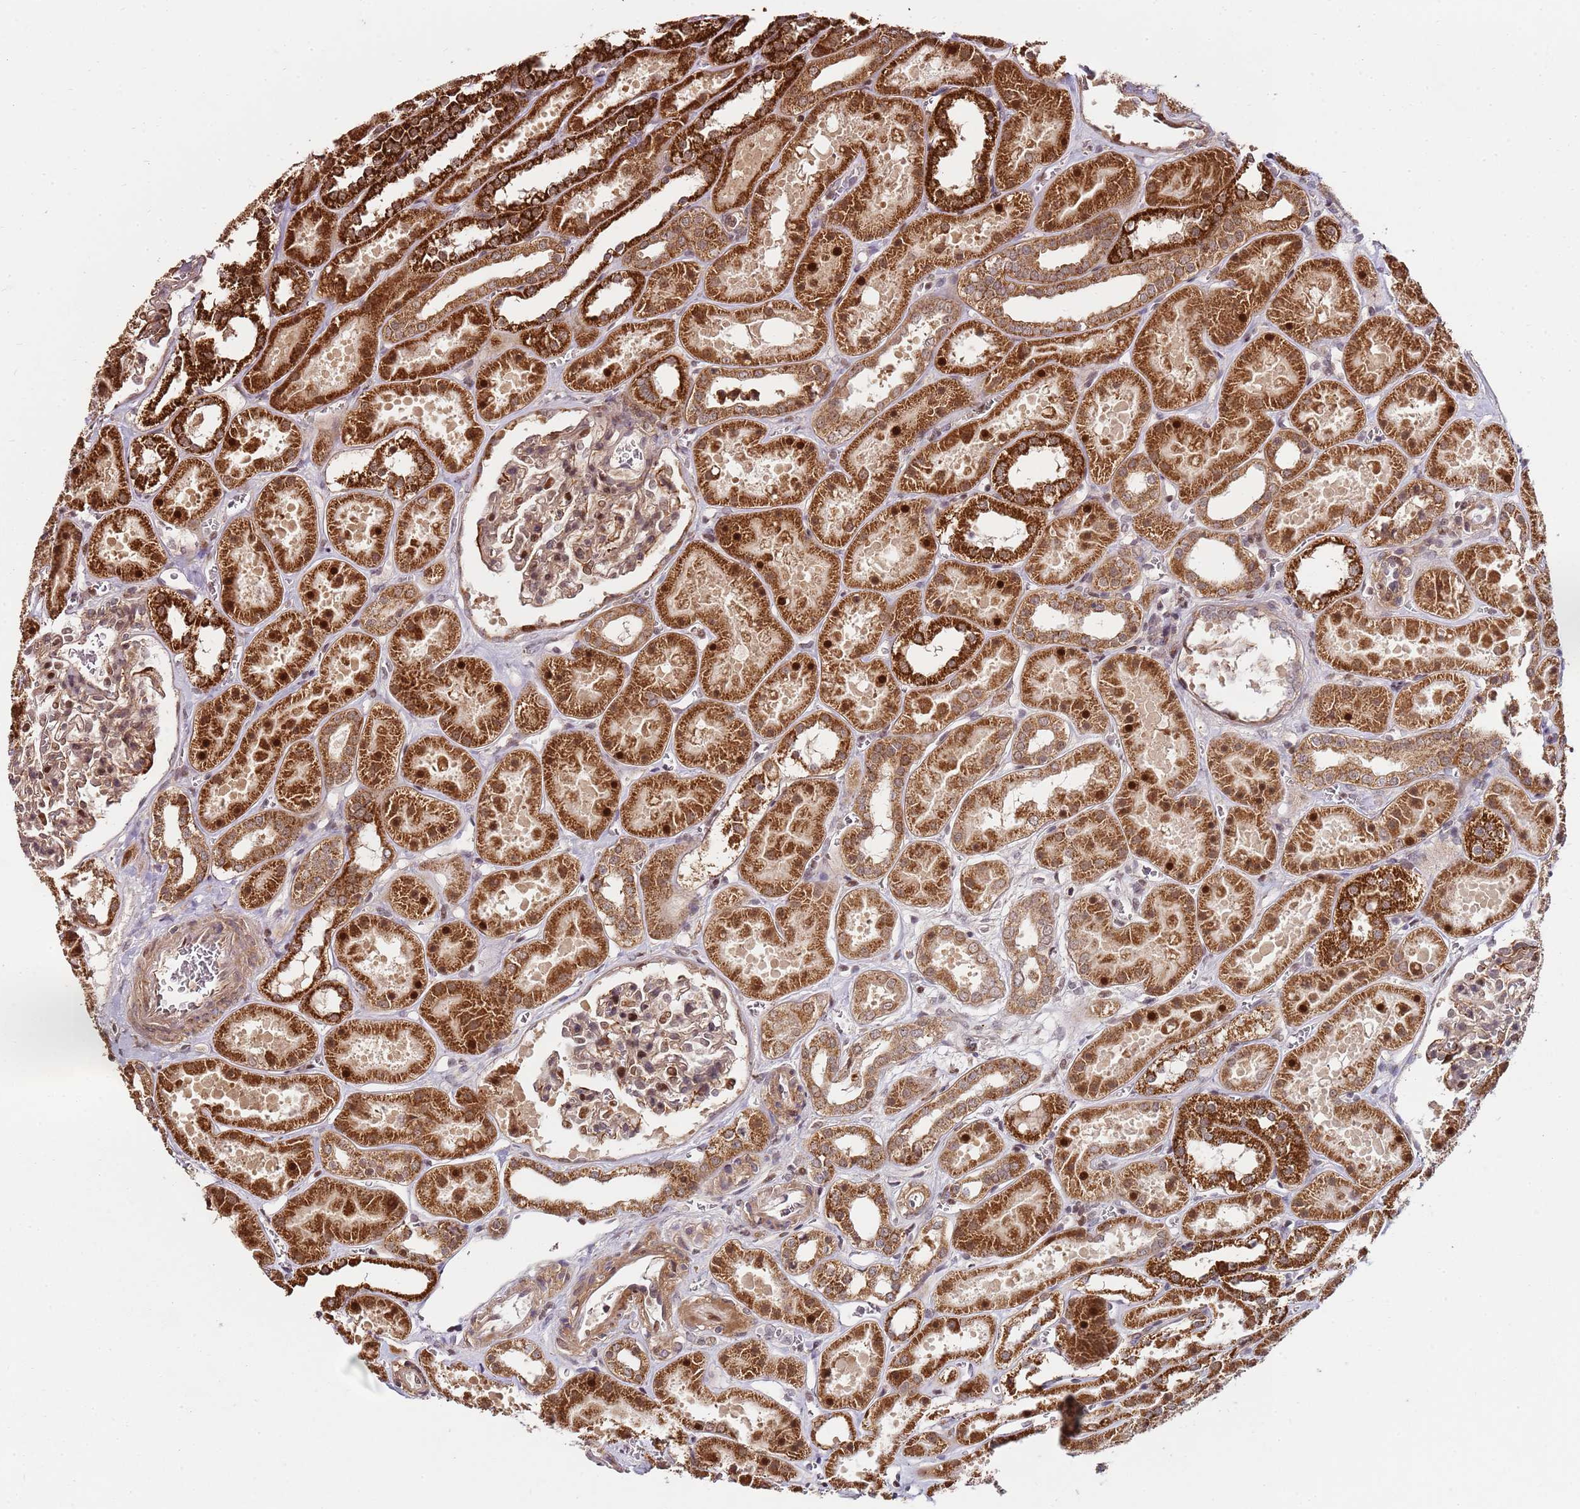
{"staining": {"intensity": "moderate", "quantity": ">75%", "location": "cytoplasmic/membranous,nuclear"}, "tissue": "kidney", "cell_type": "Cells in glomeruli", "image_type": "normal", "snomed": [{"axis": "morphology", "description": "Normal tissue, NOS"}, {"axis": "topography", "description": "Kidney"}], "caption": "A brown stain labels moderate cytoplasmic/membranous,nuclear positivity of a protein in cells in glomeruli of benign human kidney. Nuclei are stained in blue.", "gene": "EDC3", "patient": {"sex": "female", "age": 41}}